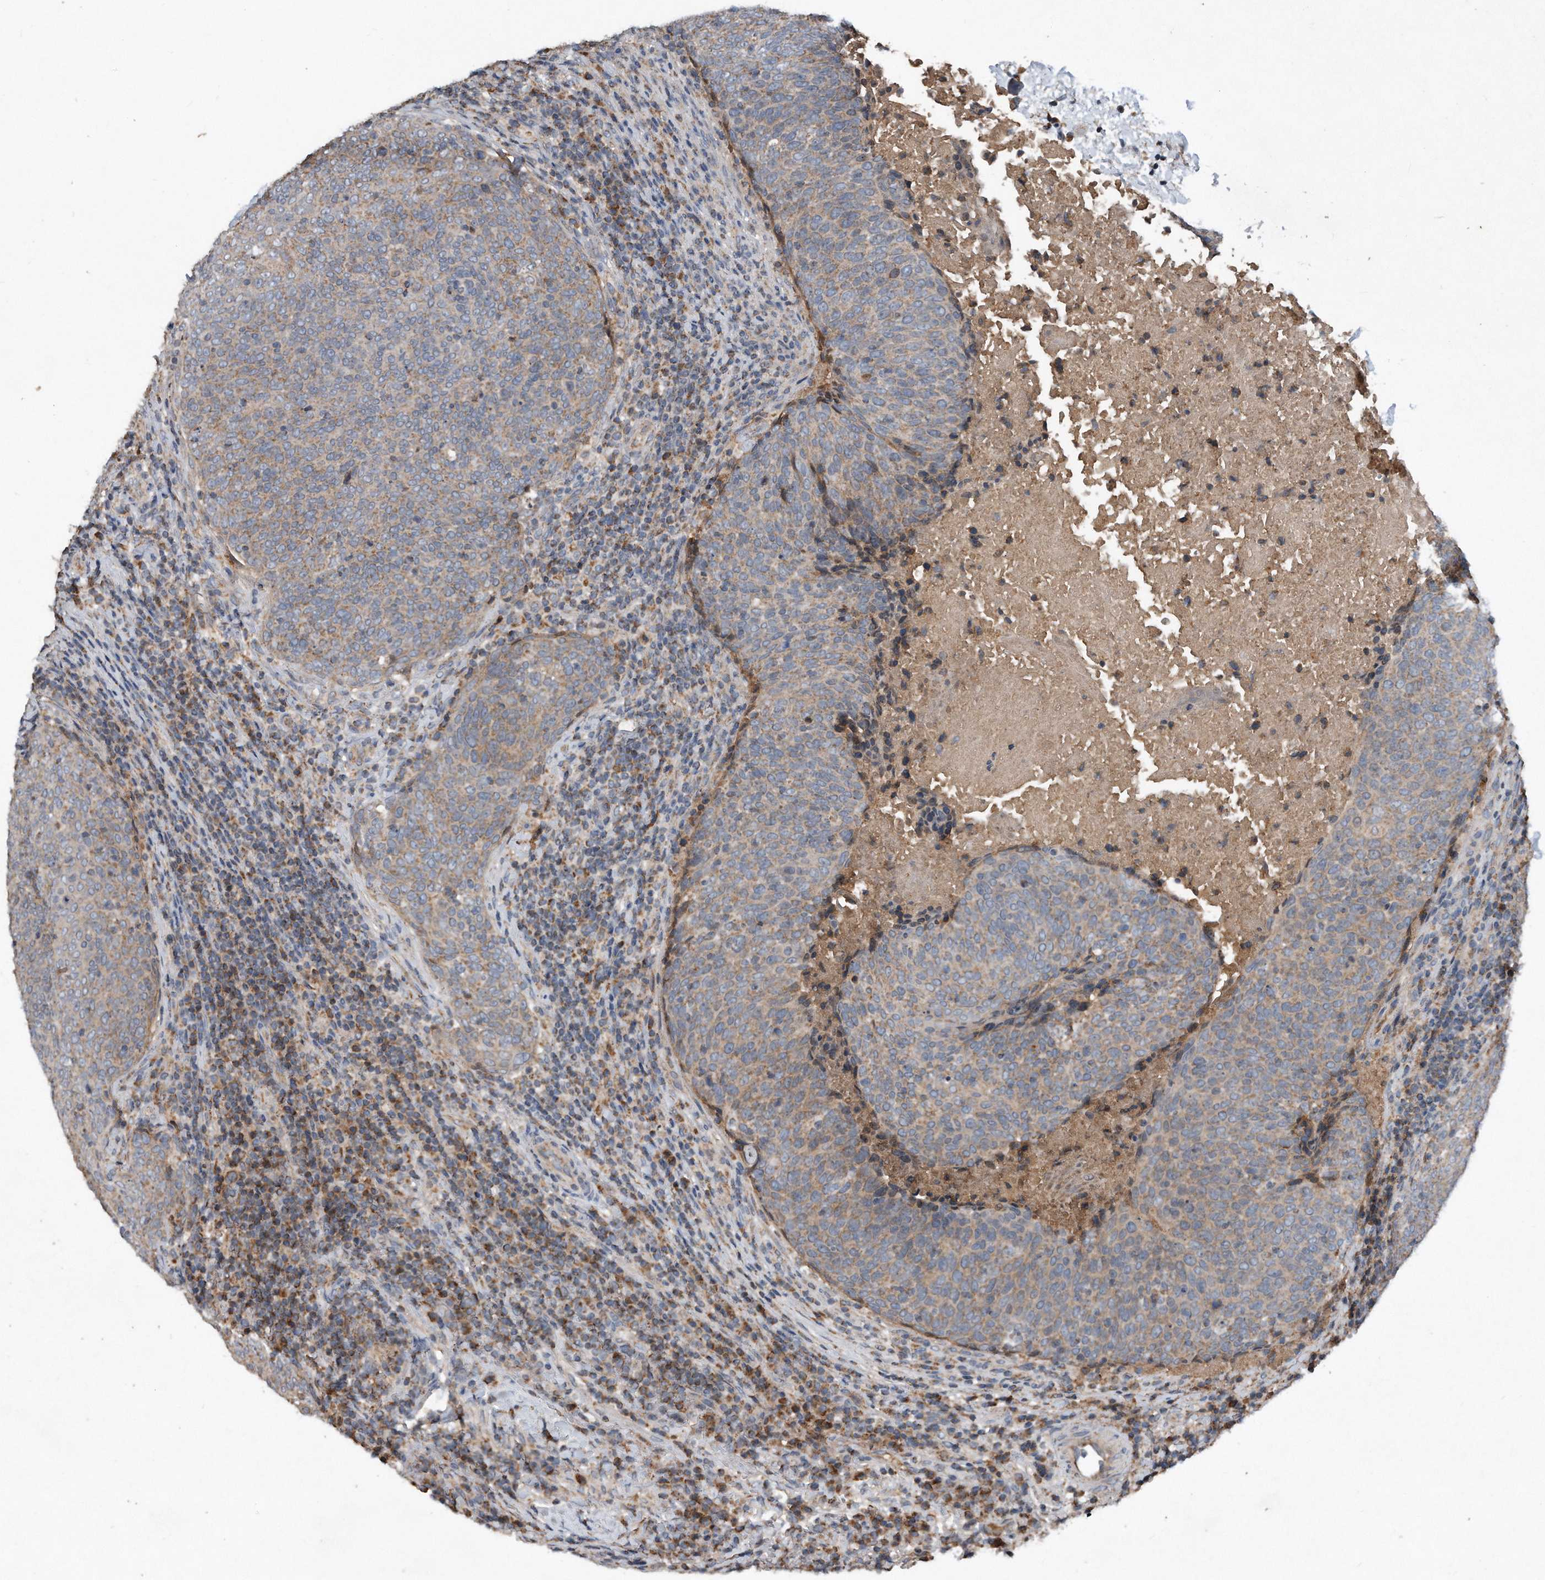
{"staining": {"intensity": "weak", "quantity": "25%-75%", "location": "cytoplasmic/membranous"}, "tissue": "head and neck cancer", "cell_type": "Tumor cells", "image_type": "cancer", "snomed": [{"axis": "morphology", "description": "Squamous cell carcinoma, NOS"}, {"axis": "morphology", "description": "Squamous cell carcinoma, metastatic, NOS"}, {"axis": "topography", "description": "Lymph node"}, {"axis": "topography", "description": "Head-Neck"}], "caption": "Weak cytoplasmic/membranous protein positivity is seen in approximately 25%-75% of tumor cells in head and neck squamous cell carcinoma.", "gene": "SDHA", "patient": {"sex": "male", "age": 62}}